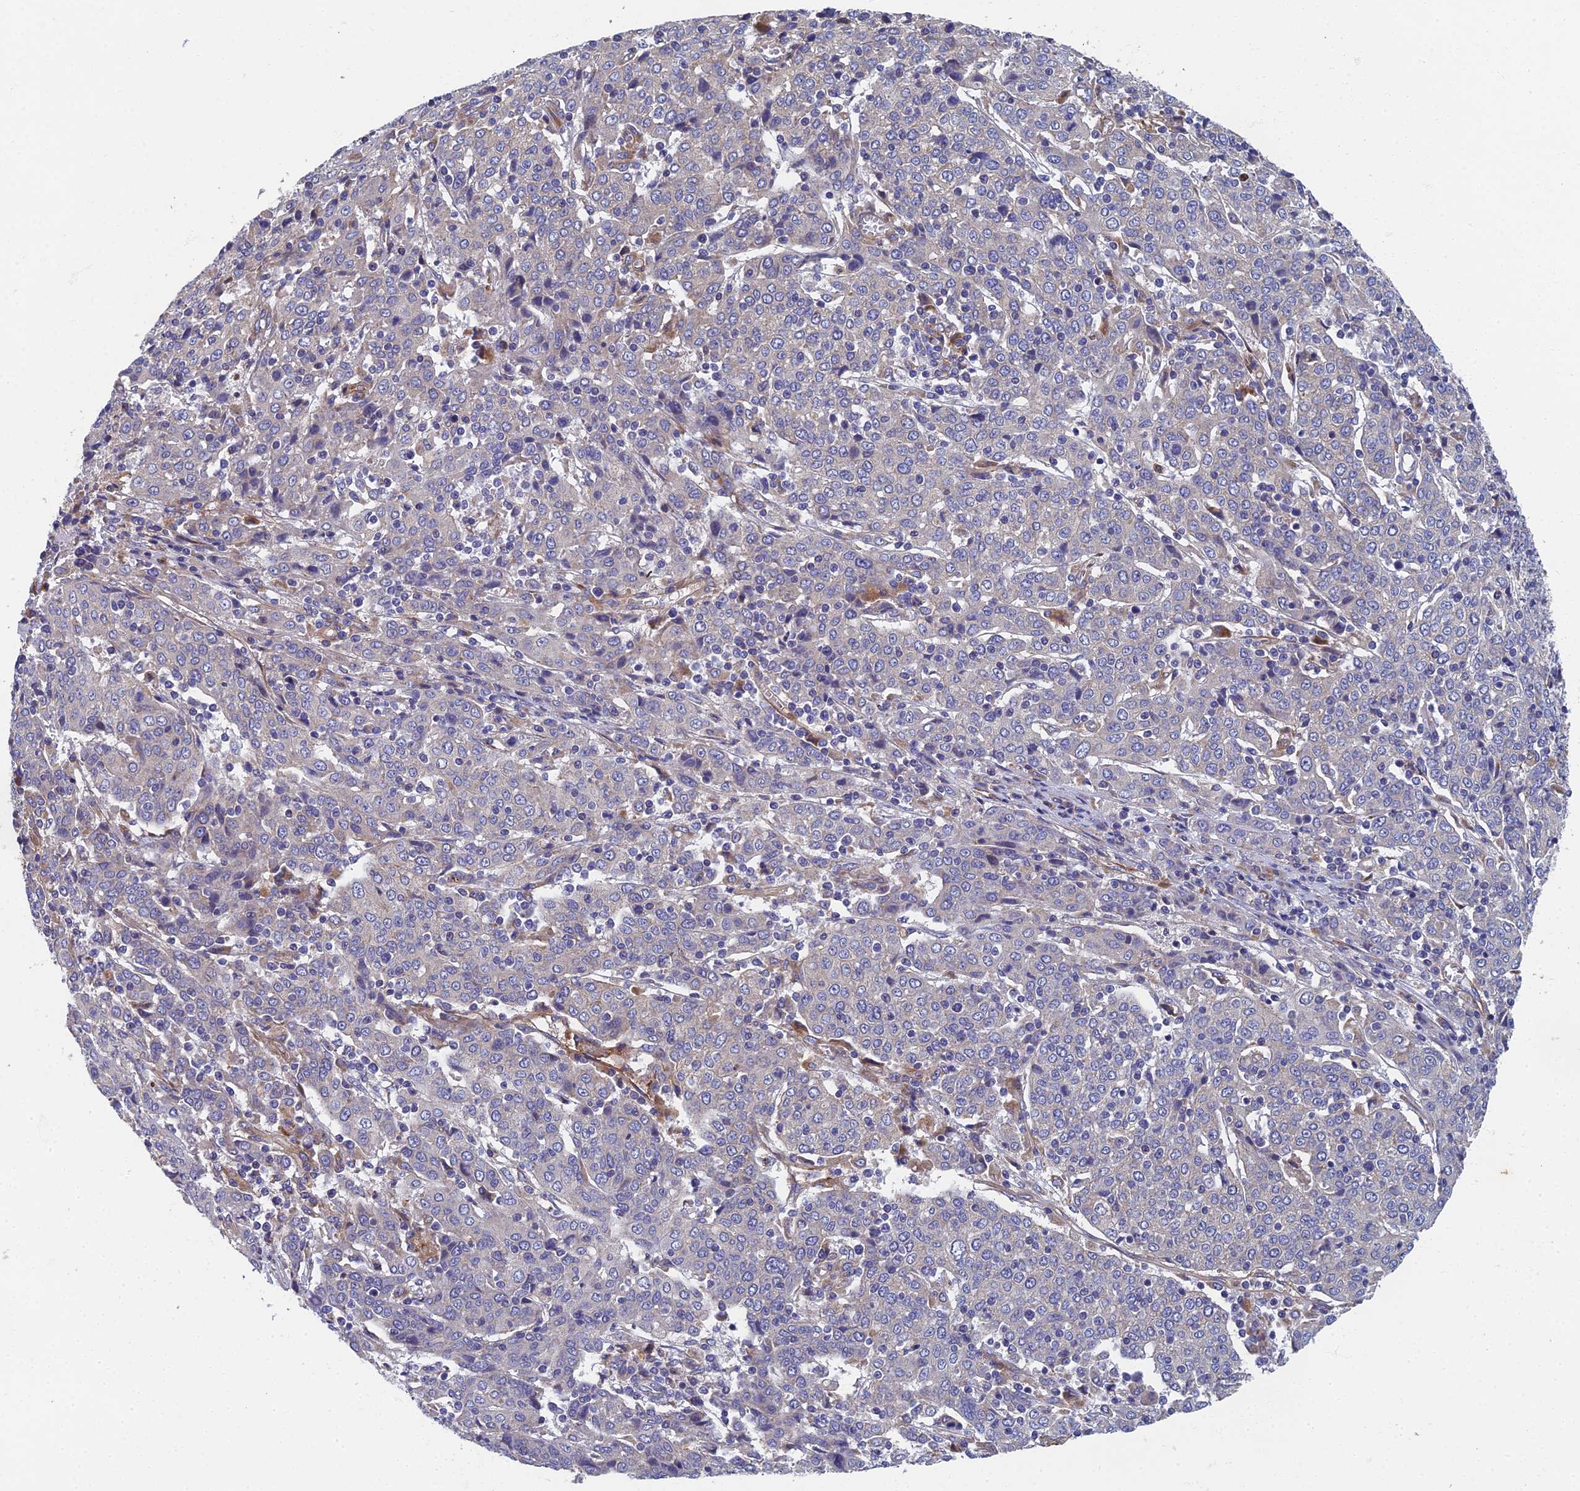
{"staining": {"intensity": "negative", "quantity": "none", "location": "none"}, "tissue": "cervical cancer", "cell_type": "Tumor cells", "image_type": "cancer", "snomed": [{"axis": "morphology", "description": "Squamous cell carcinoma, NOS"}, {"axis": "topography", "description": "Cervix"}], "caption": "Human cervical cancer stained for a protein using immunohistochemistry (IHC) exhibits no positivity in tumor cells.", "gene": "RNASEK", "patient": {"sex": "female", "age": 67}}